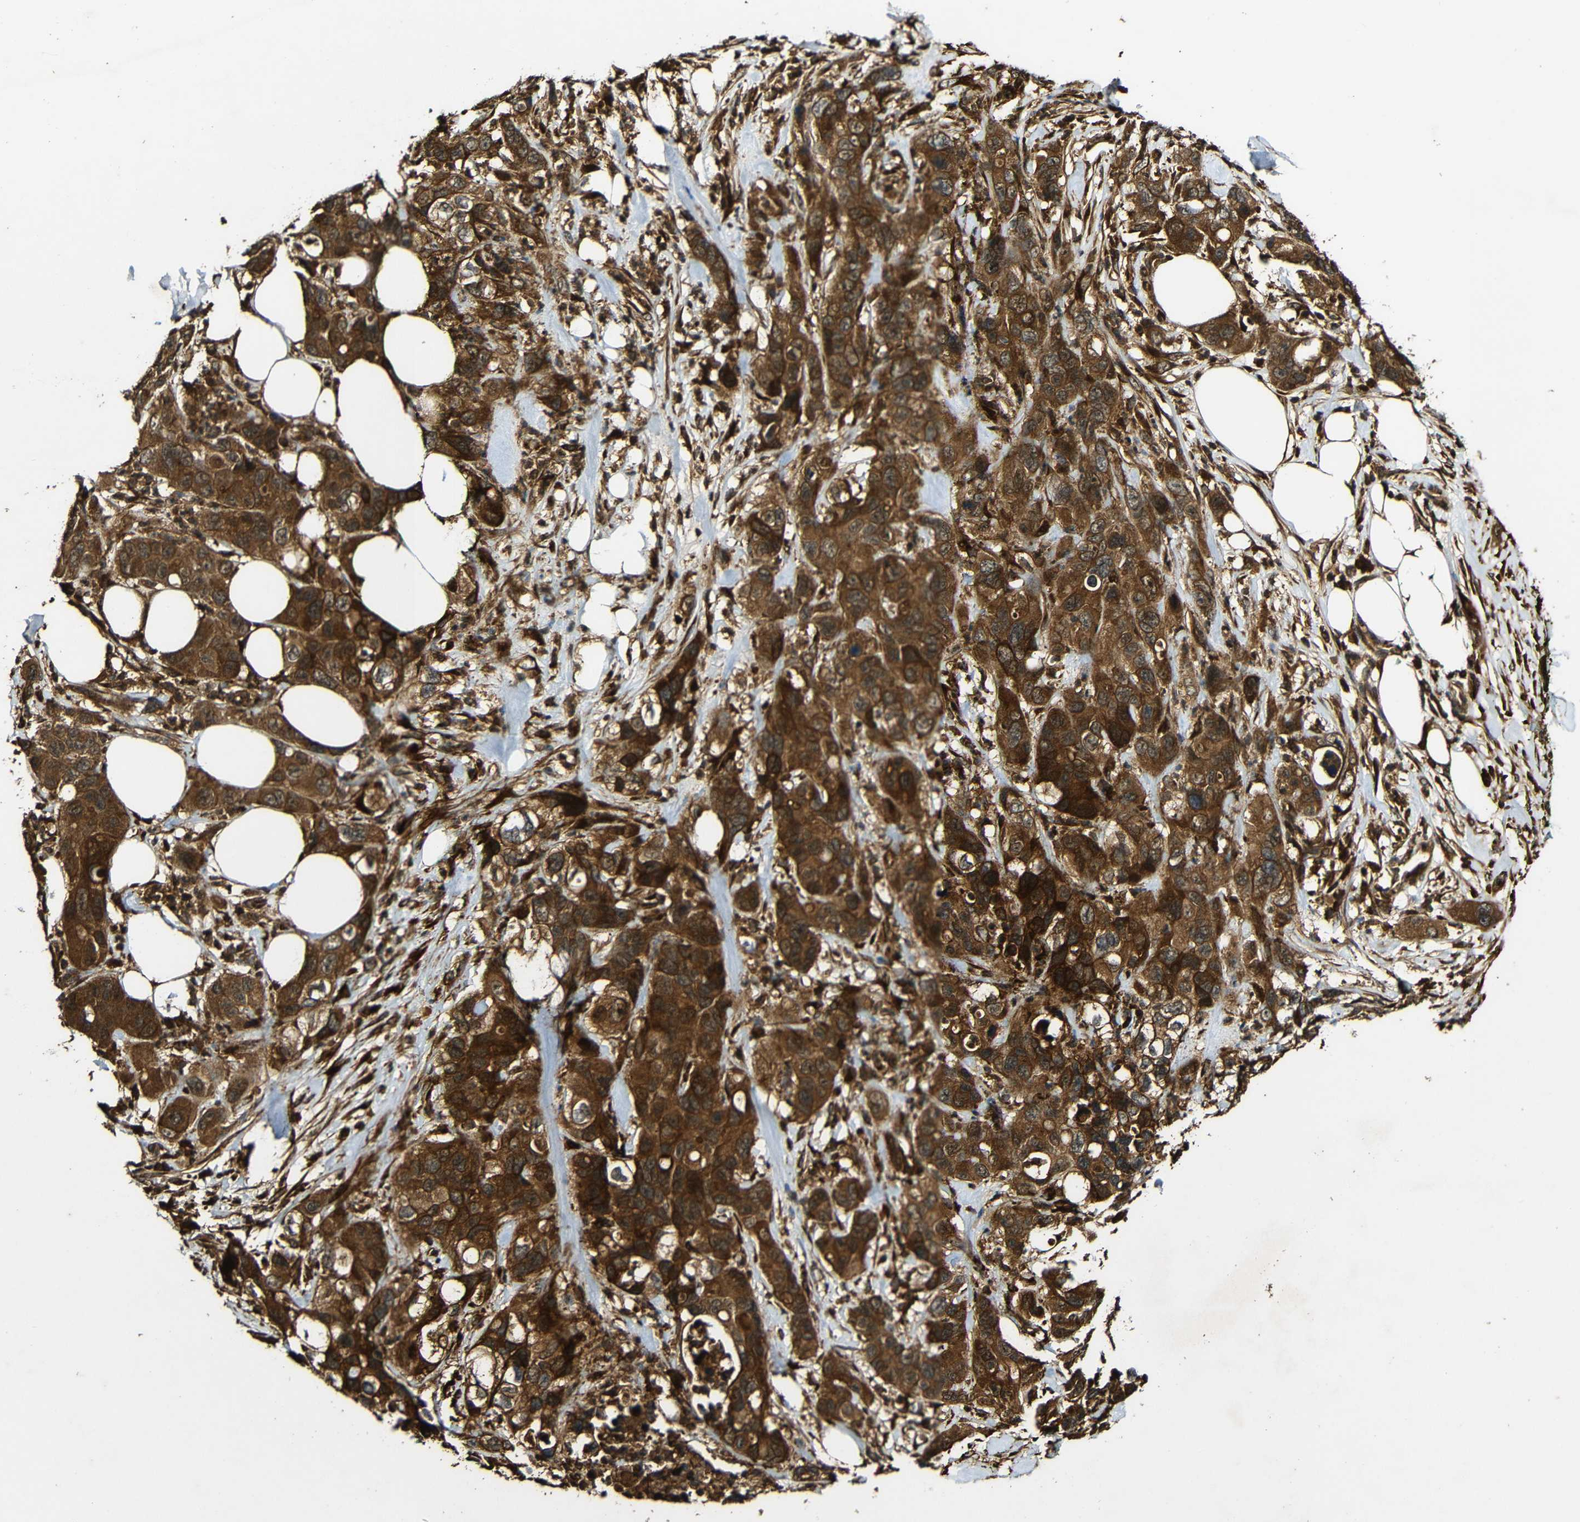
{"staining": {"intensity": "strong", "quantity": ">75%", "location": "cytoplasmic/membranous"}, "tissue": "pancreatic cancer", "cell_type": "Tumor cells", "image_type": "cancer", "snomed": [{"axis": "morphology", "description": "Adenocarcinoma, NOS"}, {"axis": "topography", "description": "Pancreas"}], "caption": "Adenocarcinoma (pancreatic) stained for a protein (brown) shows strong cytoplasmic/membranous positive expression in approximately >75% of tumor cells.", "gene": "CASP8", "patient": {"sex": "female", "age": 71}}